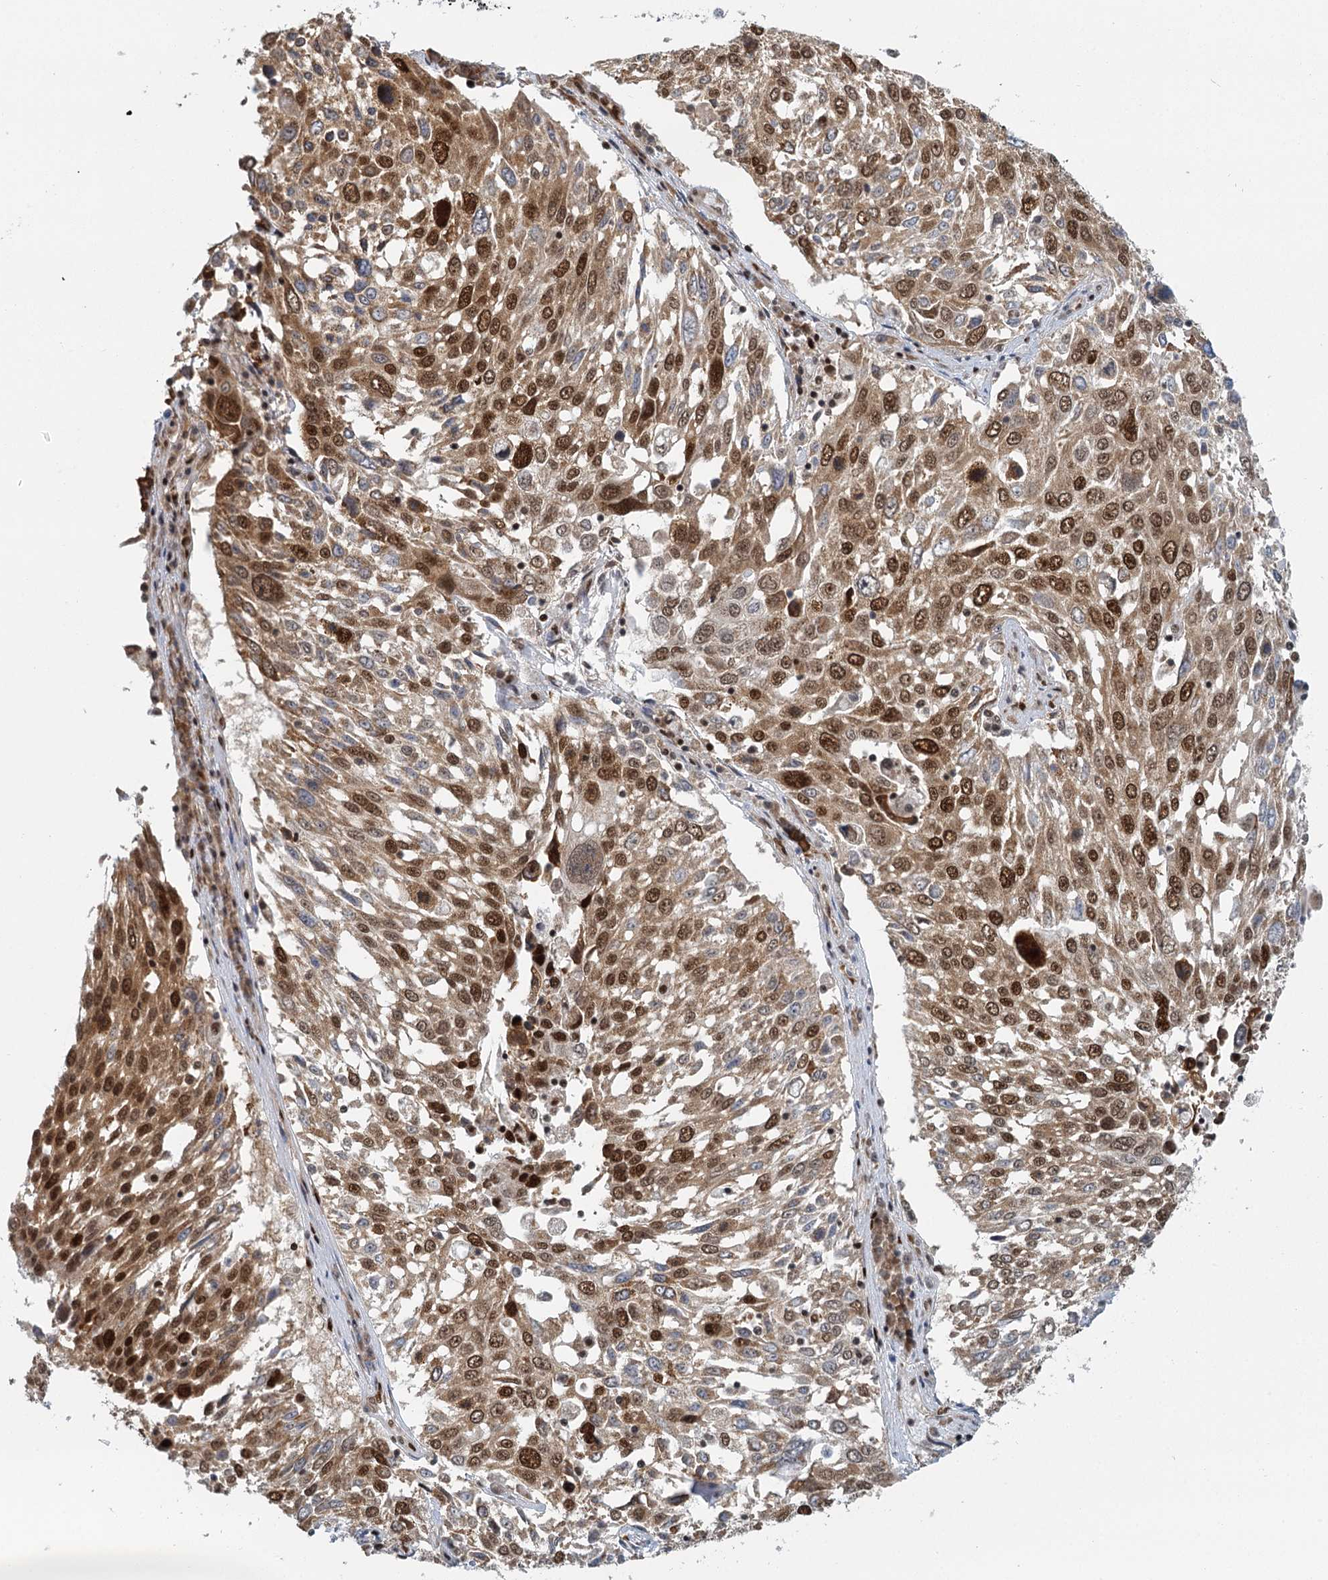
{"staining": {"intensity": "strong", "quantity": ">75%", "location": "cytoplasmic/membranous,nuclear"}, "tissue": "lung cancer", "cell_type": "Tumor cells", "image_type": "cancer", "snomed": [{"axis": "morphology", "description": "Squamous cell carcinoma, NOS"}, {"axis": "topography", "description": "Lung"}], "caption": "Lung cancer (squamous cell carcinoma) stained with a protein marker shows strong staining in tumor cells.", "gene": "GPATCH11", "patient": {"sex": "male", "age": 65}}